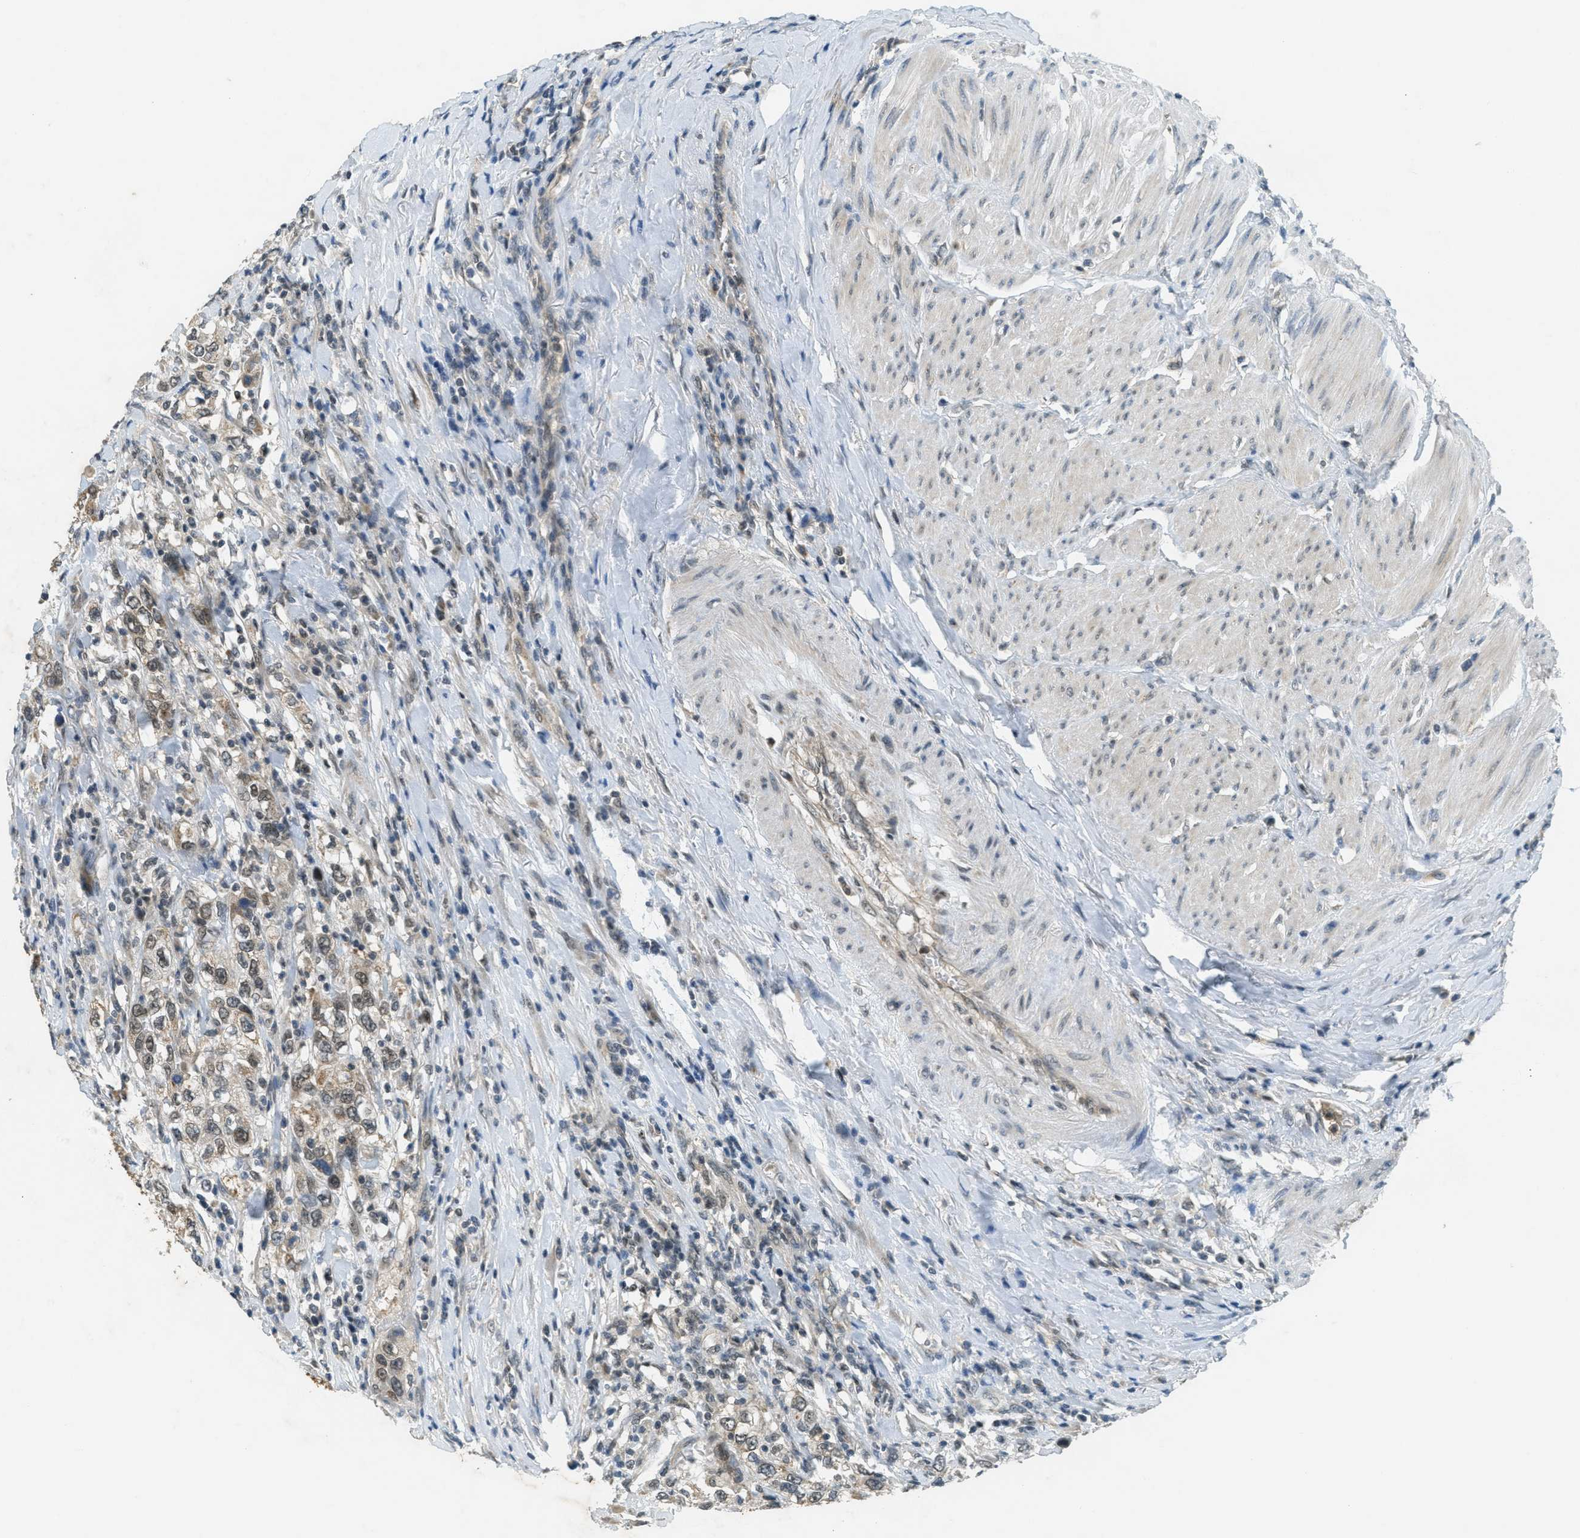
{"staining": {"intensity": "weak", "quantity": "25%-75%", "location": "nuclear"}, "tissue": "urothelial cancer", "cell_type": "Tumor cells", "image_type": "cancer", "snomed": [{"axis": "morphology", "description": "Urothelial carcinoma, High grade"}, {"axis": "topography", "description": "Urinary bladder"}], "caption": "Immunohistochemical staining of human urothelial carcinoma (high-grade) displays weak nuclear protein positivity in approximately 25%-75% of tumor cells.", "gene": "TCF20", "patient": {"sex": "female", "age": 80}}